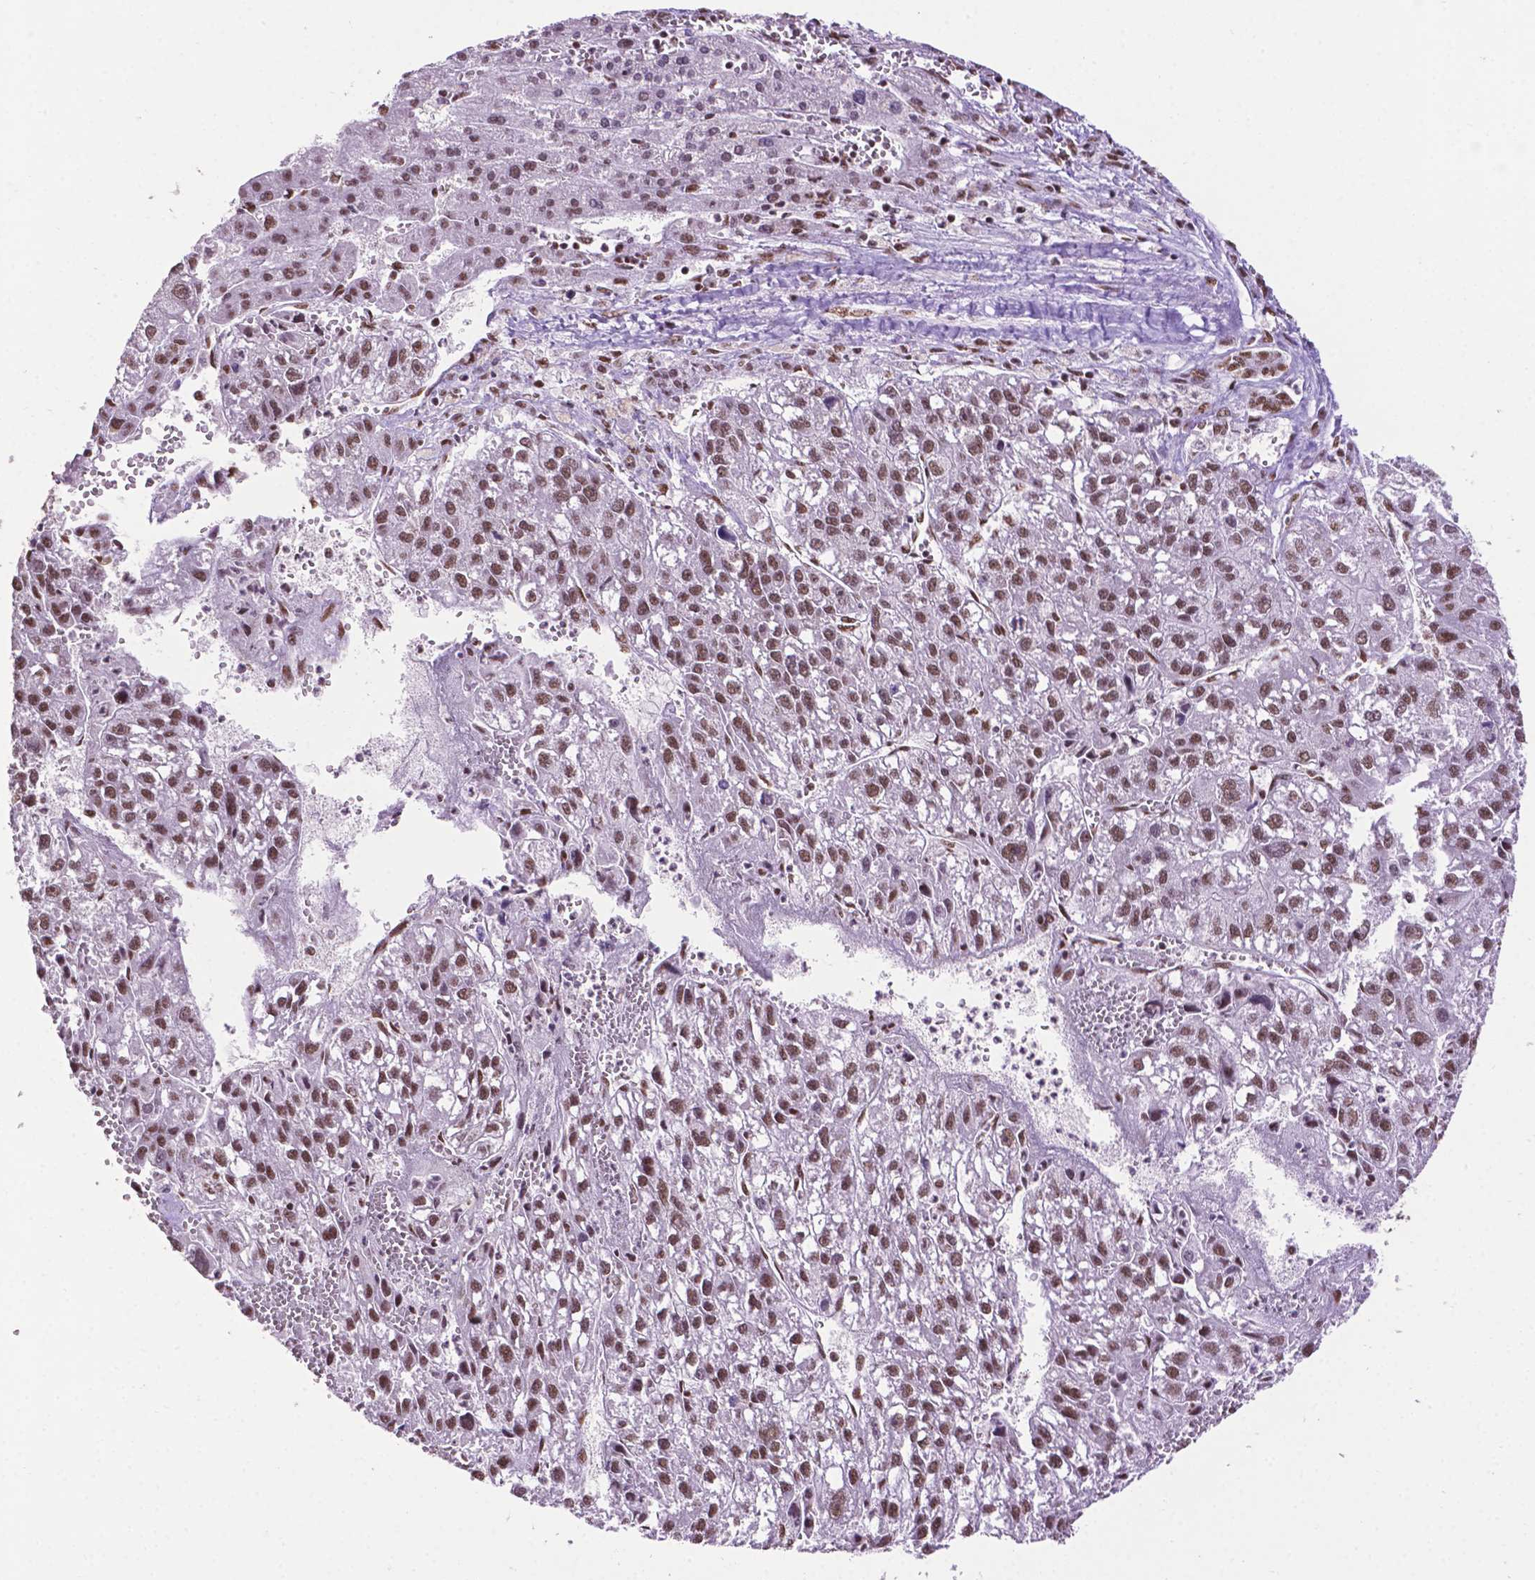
{"staining": {"intensity": "moderate", "quantity": ">75%", "location": "nuclear"}, "tissue": "liver cancer", "cell_type": "Tumor cells", "image_type": "cancer", "snomed": [{"axis": "morphology", "description": "Carcinoma, Hepatocellular, NOS"}, {"axis": "topography", "description": "Liver"}], "caption": "A histopathology image of human hepatocellular carcinoma (liver) stained for a protein exhibits moderate nuclear brown staining in tumor cells. The staining is performed using DAB (3,3'-diaminobenzidine) brown chromogen to label protein expression. The nuclei are counter-stained blue using hematoxylin.", "gene": "CCAR2", "patient": {"sex": "female", "age": 70}}